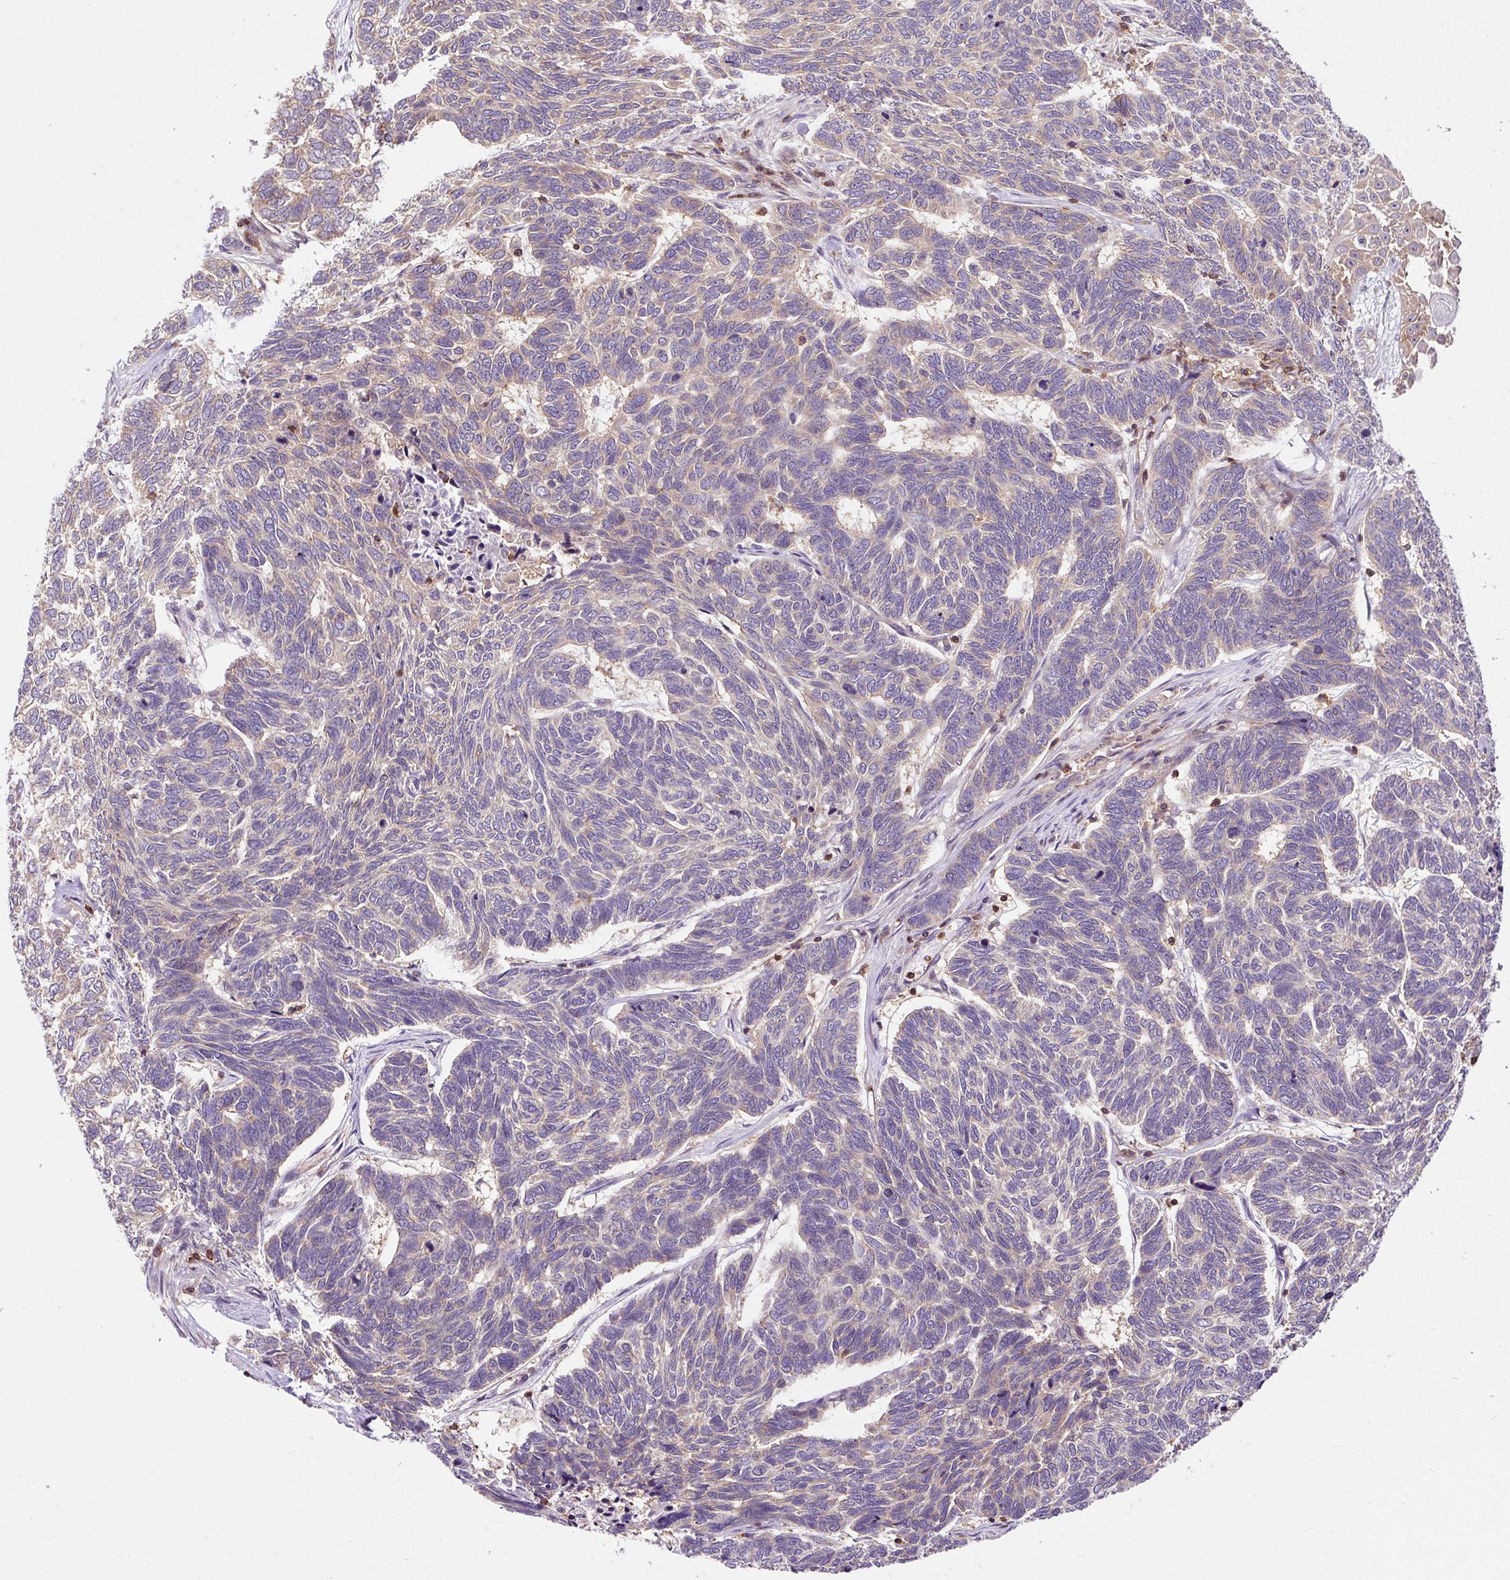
{"staining": {"intensity": "weak", "quantity": "25%-75%", "location": "cytoplasmic/membranous"}, "tissue": "skin cancer", "cell_type": "Tumor cells", "image_type": "cancer", "snomed": [{"axis": "morphology", "description": "Basal cell carcinoma"}, {"axis": "topography", "description": "Skin"}], "caption": "Brown immunohistochemical staining in skin cancer (basal cell carcinoma) exhibits weak cytoplasmic/membranous expression in about 25%-75% of tumor cells. (Stains: DAB in brown, nuclei in blue, Microscopy: brightfield microscopy at high magnification).", "gene": "CISD3", "patient": {"sex": "female", "age": 65}}